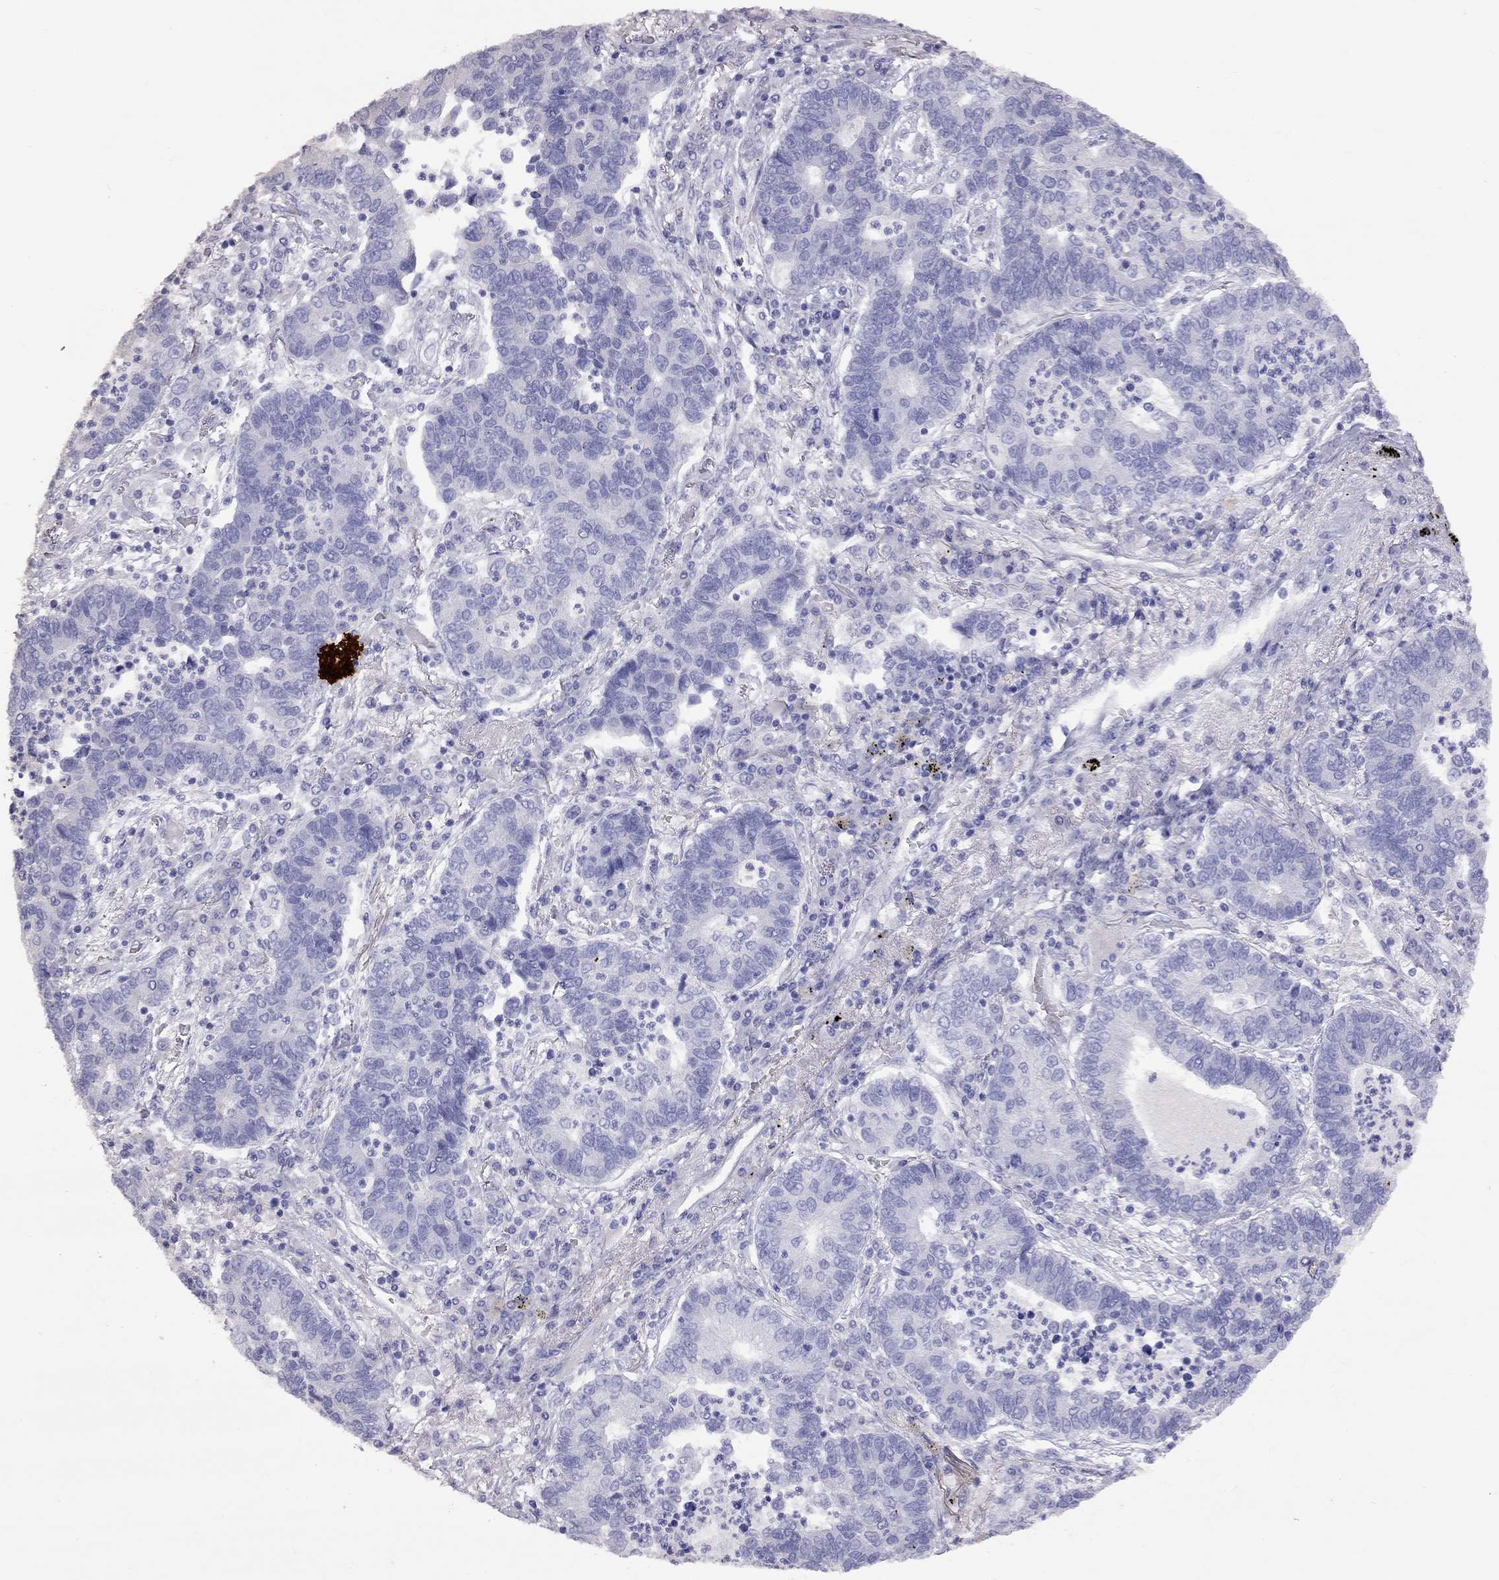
{"staining": {"intensity": "negative", "quantity": "none", "location": "none"}, "tissue": "lung cancer", "cell_type": "Tumor cells", "image_type": "cancer", "snomed": [{"axis": "morphology", "description": "Adenocarcinoma, NOS"}, {"axis": "topography", "description": "Lung"}], "caption": "Immunohistochemistry (IHC) photomicrograph of adenocarcinoma (lung) stained for a protein (brown), which displays no expression in tumor cells.", "gene": "CPNE4", "patient": {"sex": "female", "age": 57}}